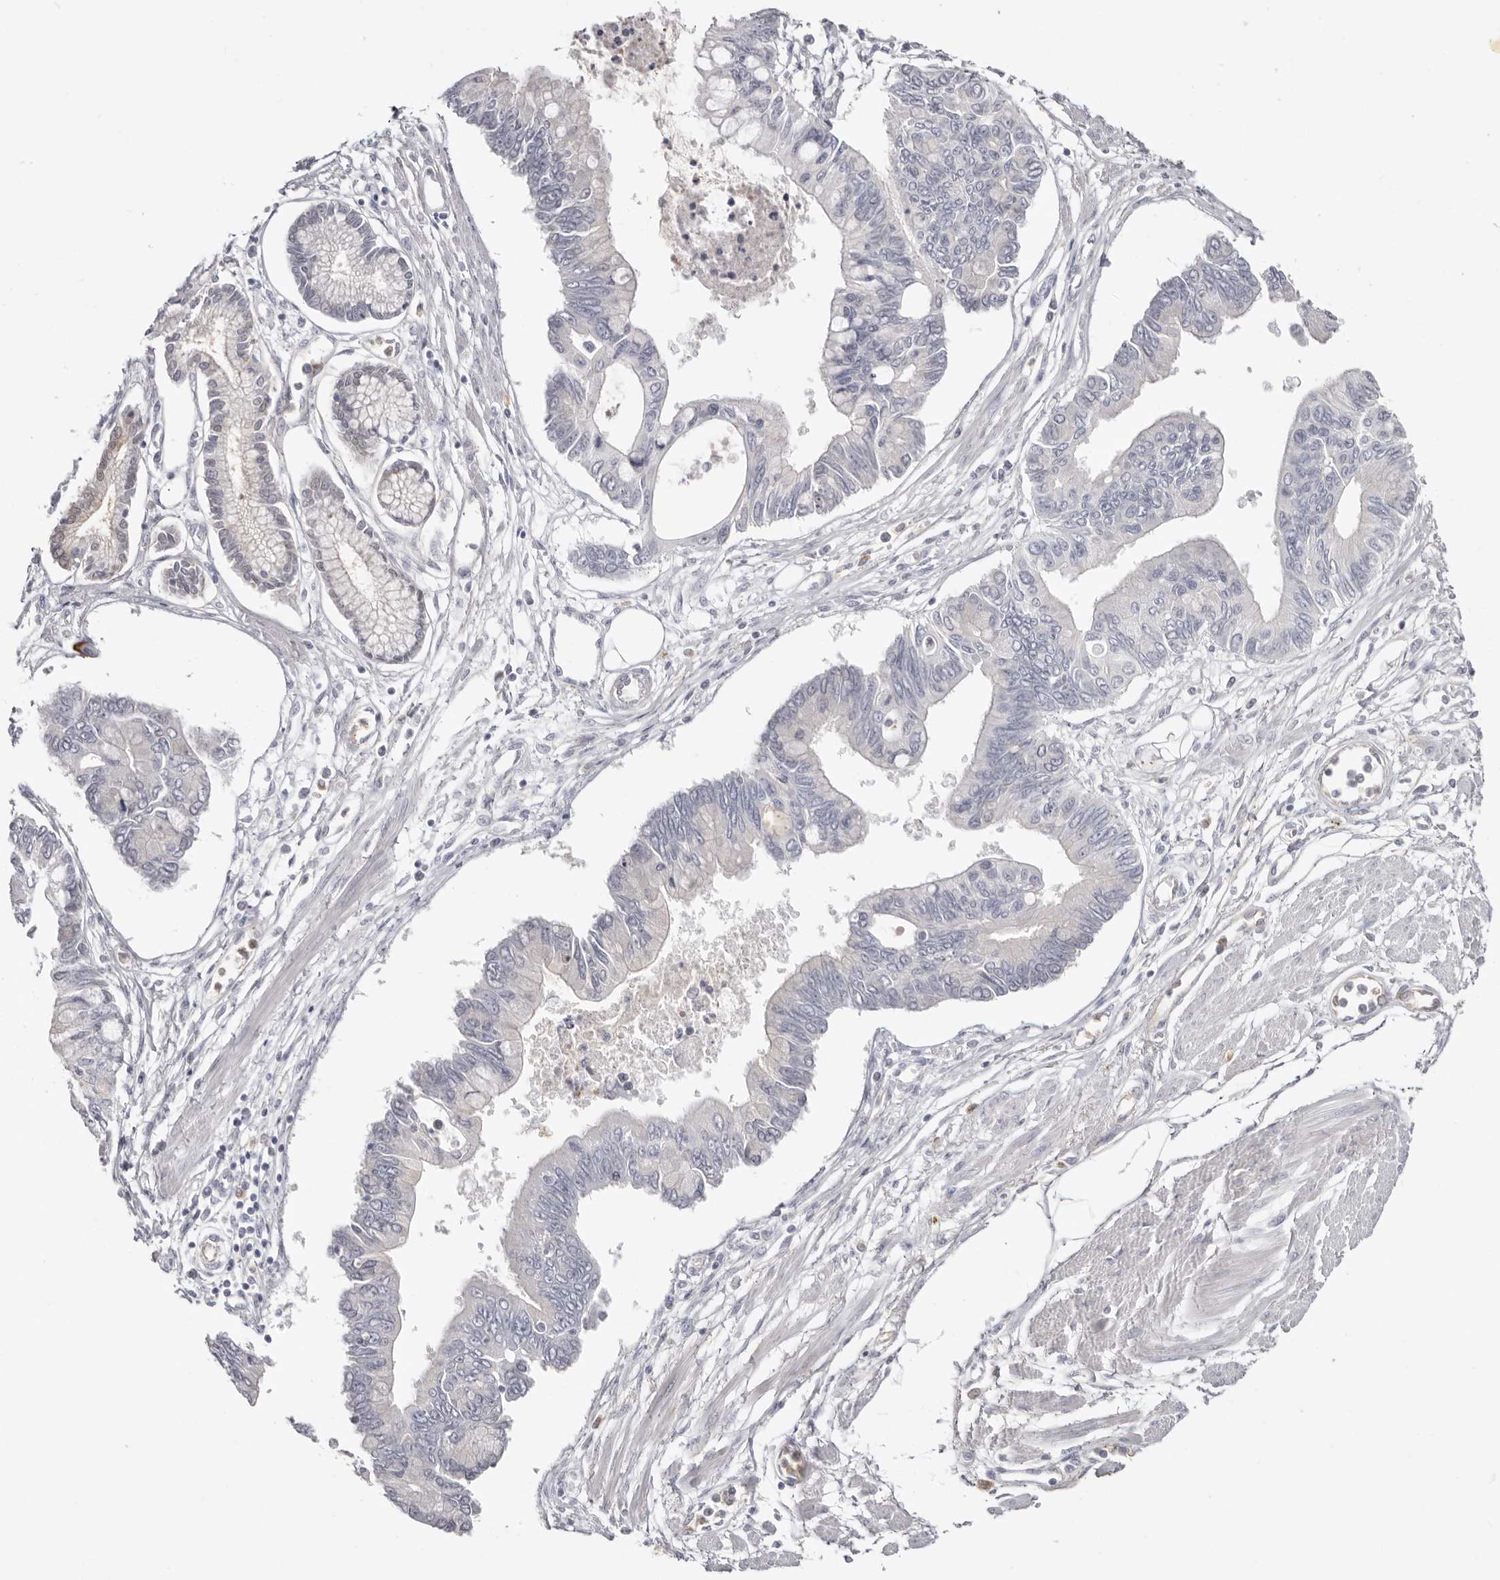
{"staining": {"intensity": "negative", "quantity": "none", "location": "none"}, "tissue": "pancreatic cancer", "cell_type": "Tumor cells", "image_type": "cancer", "snomed": [{"axis": "morphology", "description": "Adenocarcinoma, NOS"}, {"axis": "topography", "description": "Pancreas"}], "caption": "Pancreatic cancer (adenocarcinoma) was stained to show a protein in brown. There is no significant staining in tumor cells. (Stains: DAB immunohistochemistry (IHC) with hematoxylin counter stain, Microscopy: brightfield microscopy at high magnification).", "gene": "PKDCC", "patient": {"sex": "female", "age": 77}}